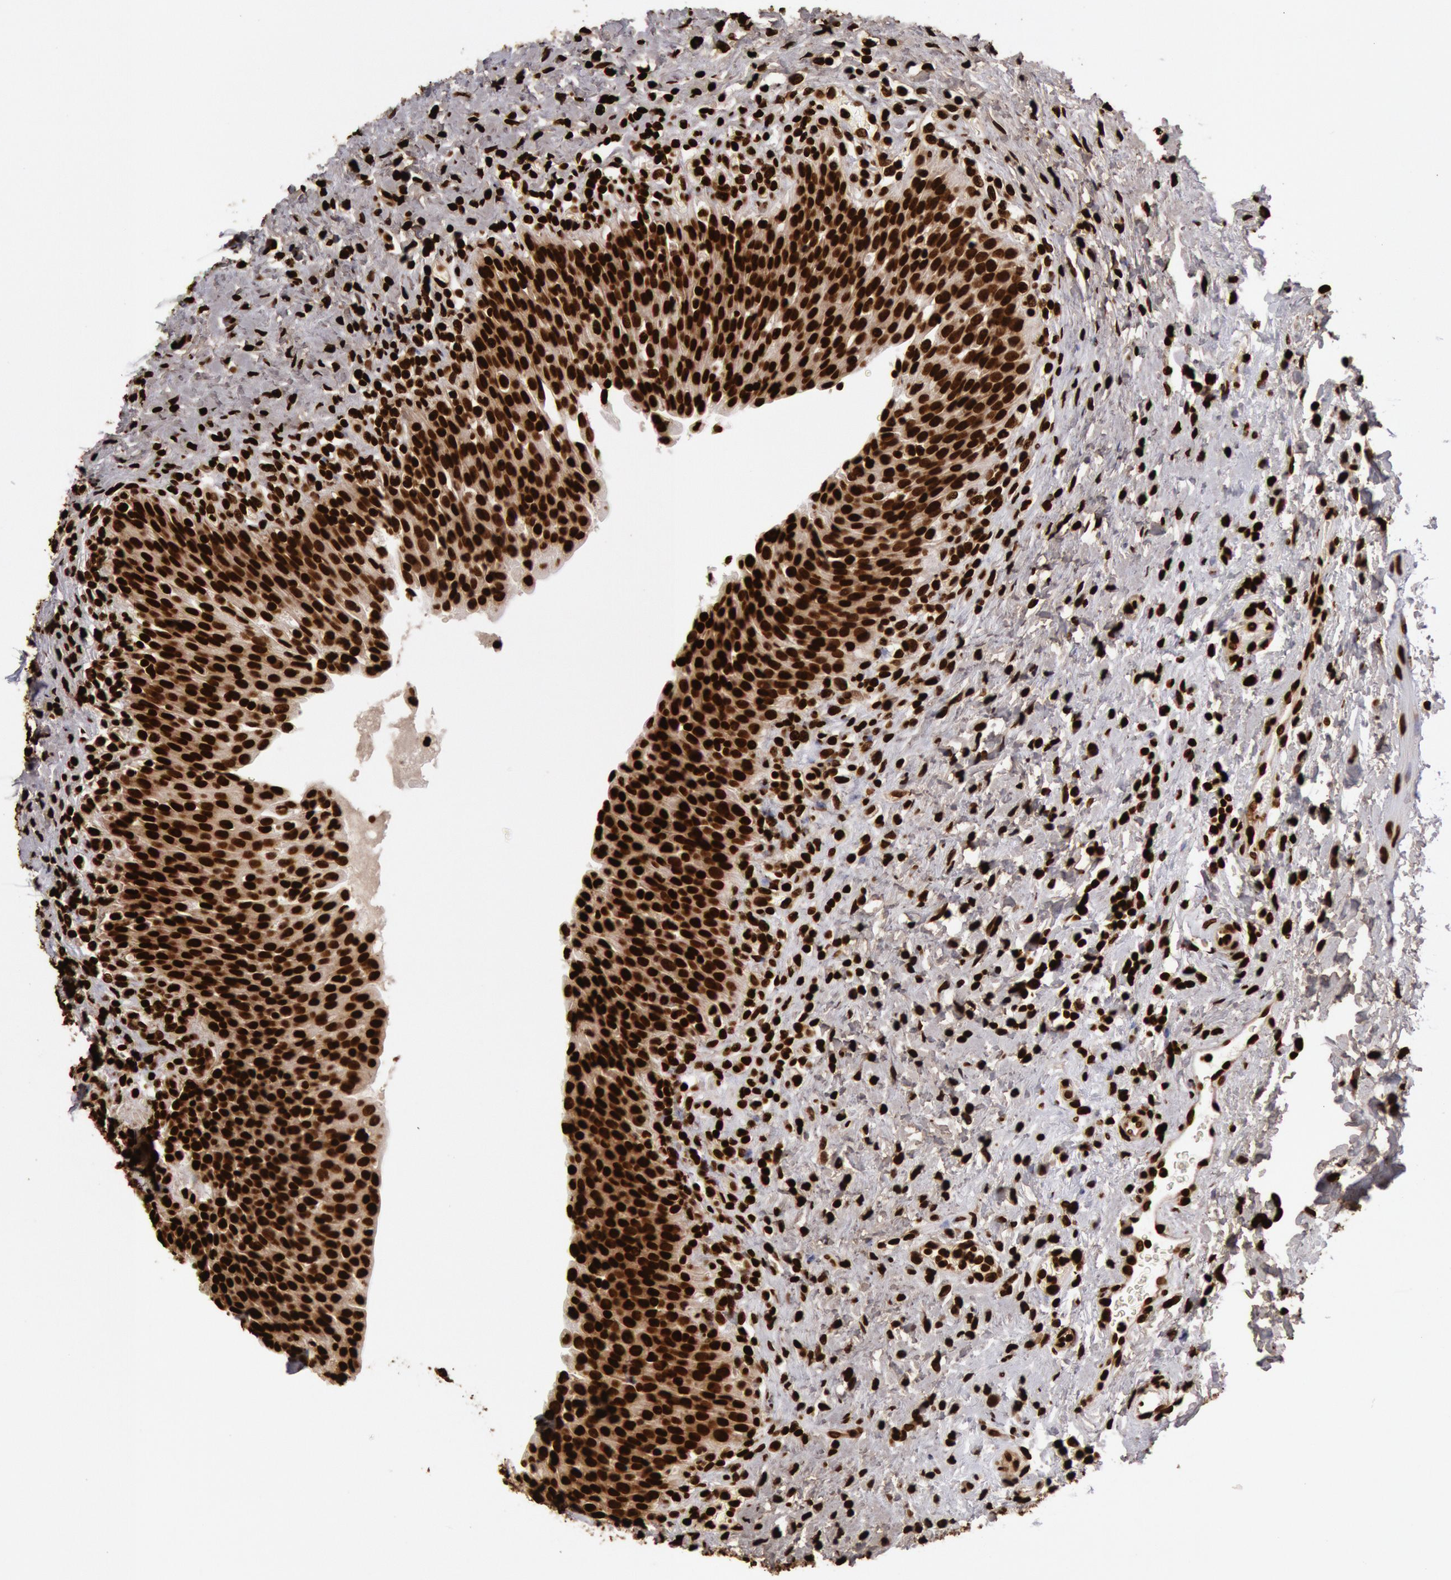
{"staining": {"intensity": "strong", "quantity": ">75%", "location": "nuclear"}, "tissue": "urinary bladder", "cell_type": "Urothelial cells", "image_type": "normal", "snomed": [{"axis": "morphology", "description": "Normal tissue, NOS"}, {"axis": "topography", "description": "Urinary bladder"}], "caption": "A micrograph of urinary bladder stained for a protein demonstrates strong nuclear brown staining in urothelial cells.", "gene": "H3", "patient": {"sex": "male", "age": 51}}